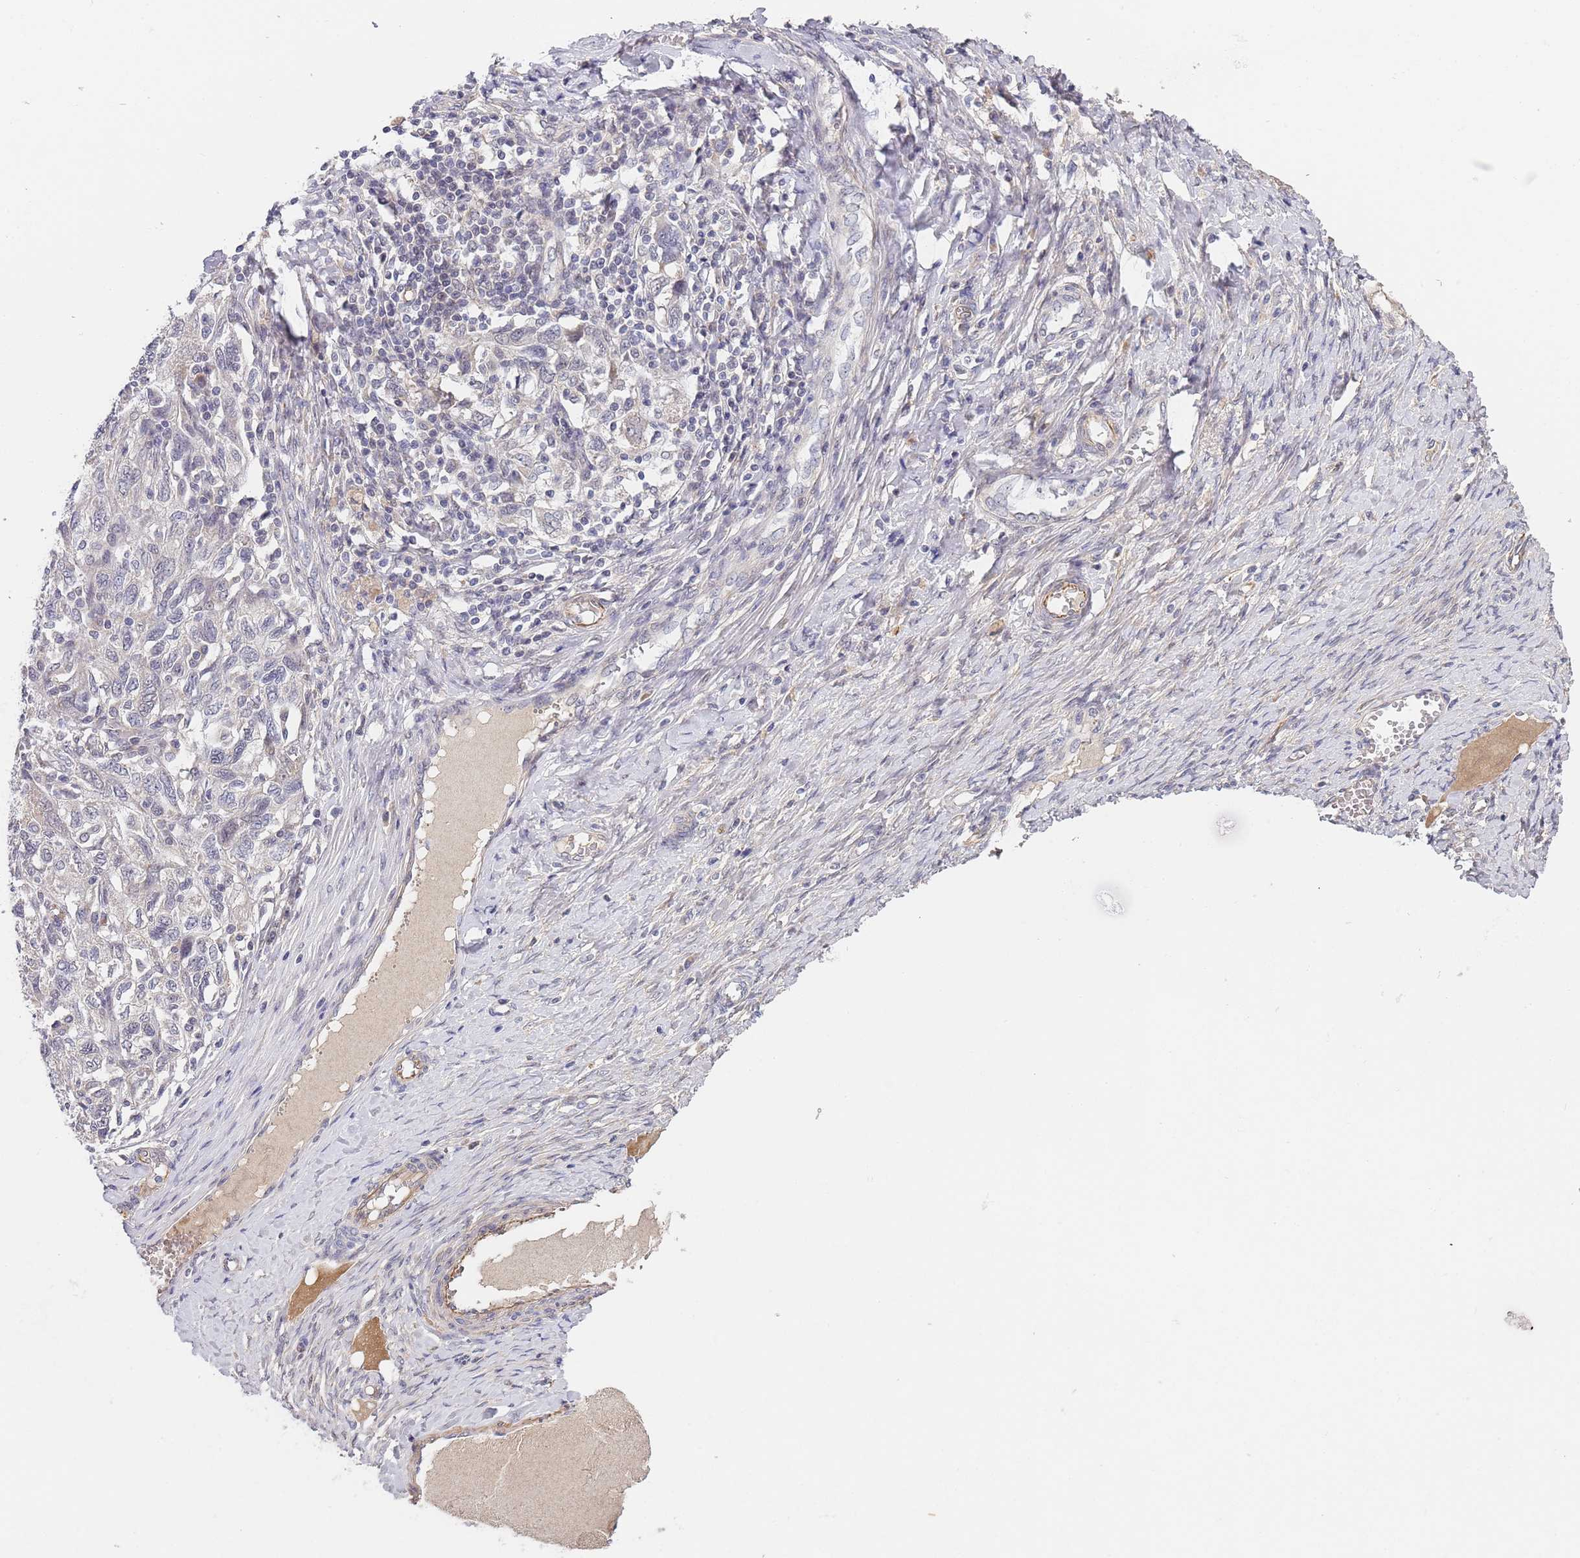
{"staining": {"intensity": "negative", "quantity": "none", "location": "none"}, "tissue": "ovarian cancer", "cell_type": "Tumor cells", "image_type": "cancer", "snomed": [{"axis": "morphology", "description": "Carcinoma, NOS"}, {"axis": "morphology", "description": "Cystadenocarcinoma, serous, NOS"}, {"axis": "topography", "description": "Ovary"}], "caption": "This is a micrograph of IHC staining of ovarian cancer, which shows no positivity in tumor cells.", "gene": "B4GALT4", "patient": {"sex": "female", "age": 69}}